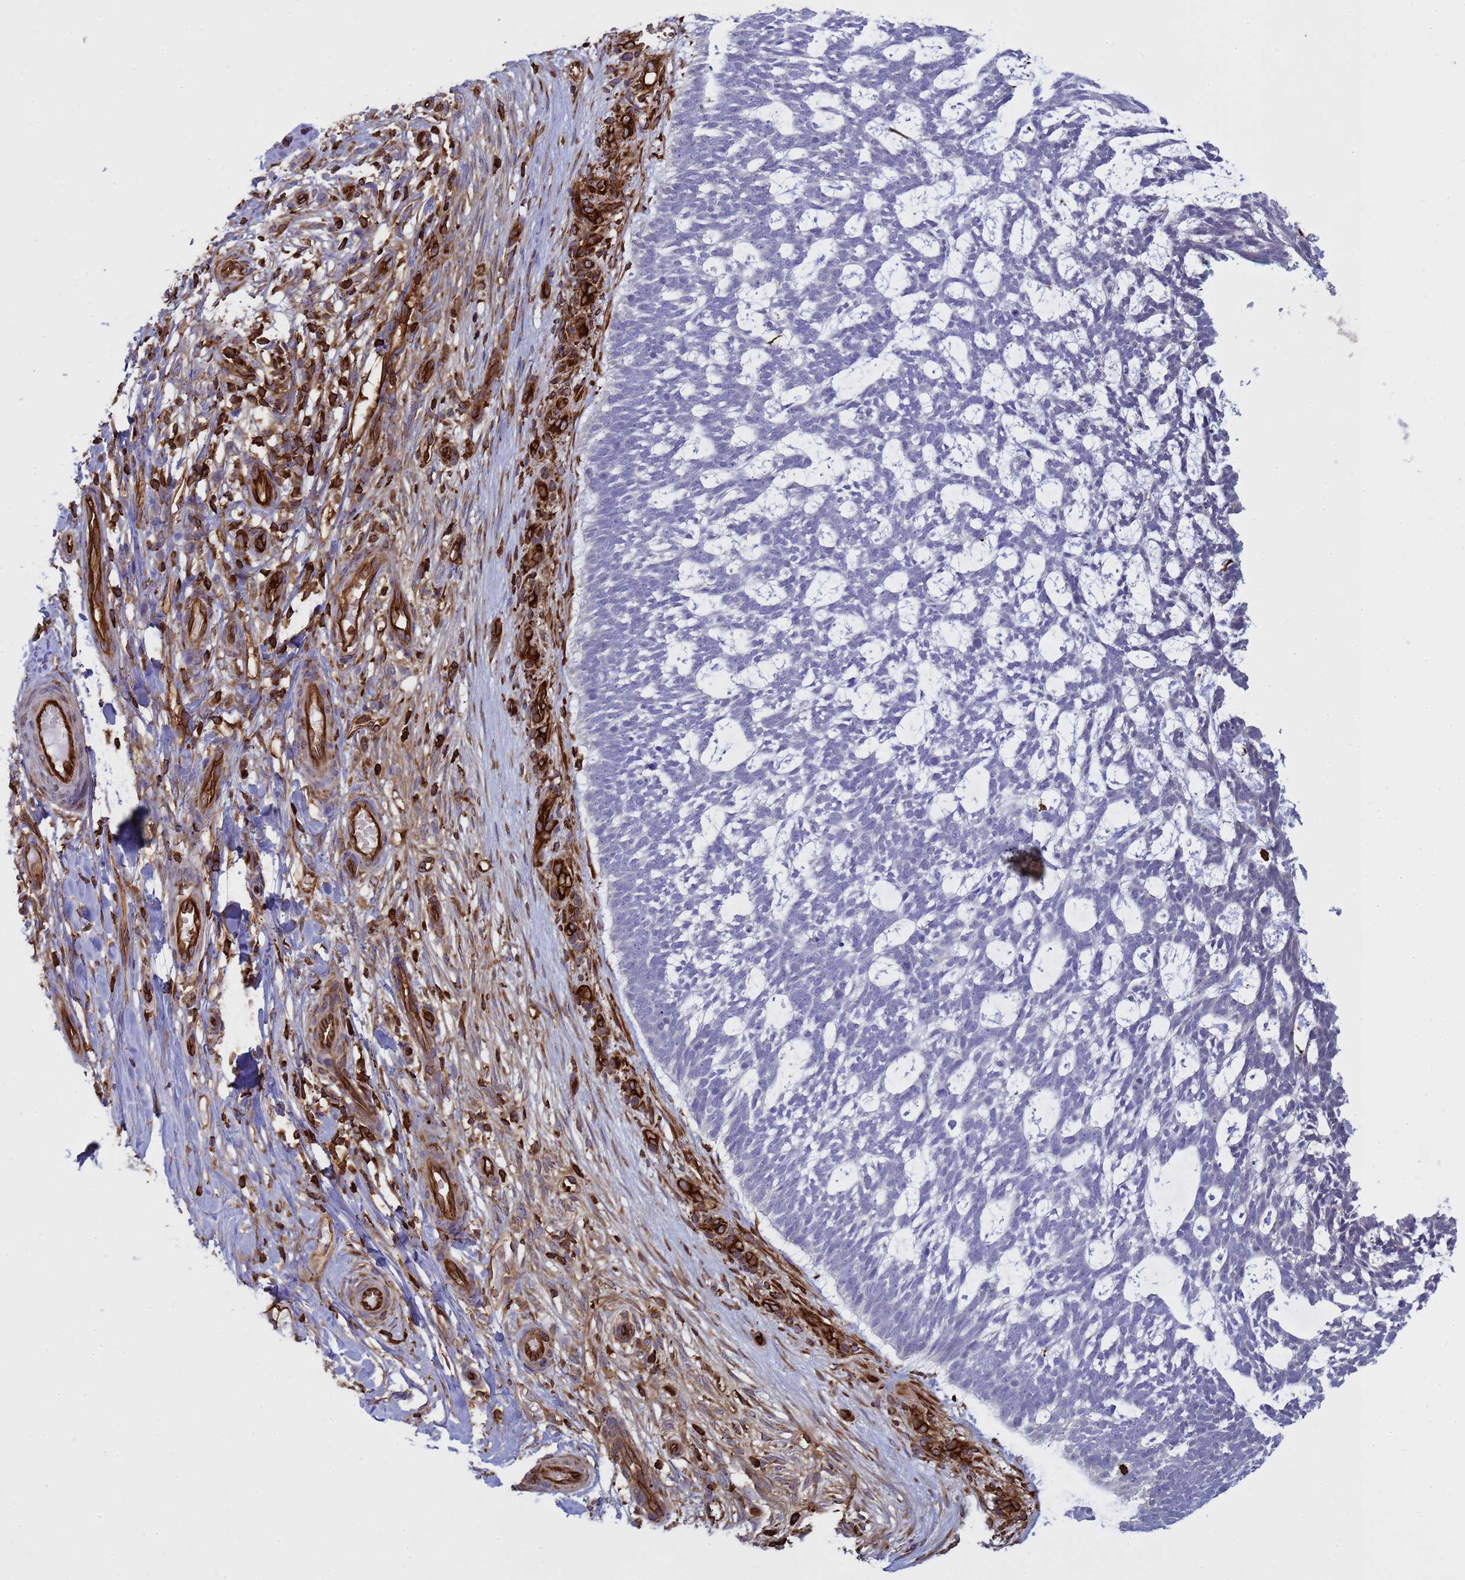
{"staining": {"intensity": "moderate", "quantity": "25%-75%", "location": "cytoplasmic/membranous"}, "tissue": "skin cancer", "cell_type": "Tumor cells", "image_type": "cancer", "snomed": [{"axis": "morphology", "description": "Basal cell carcinoma"}, {"axis": "topography", "description": "Skin"}], "caption": "Brown immunohistochemical staining in skin cancer displays moderate cytoplasmic/membranous staining in approximately 25%-75% of tumor cells.", "gene": "ZBTB8OS", "patient": {"sex": "male", "age": 88}}